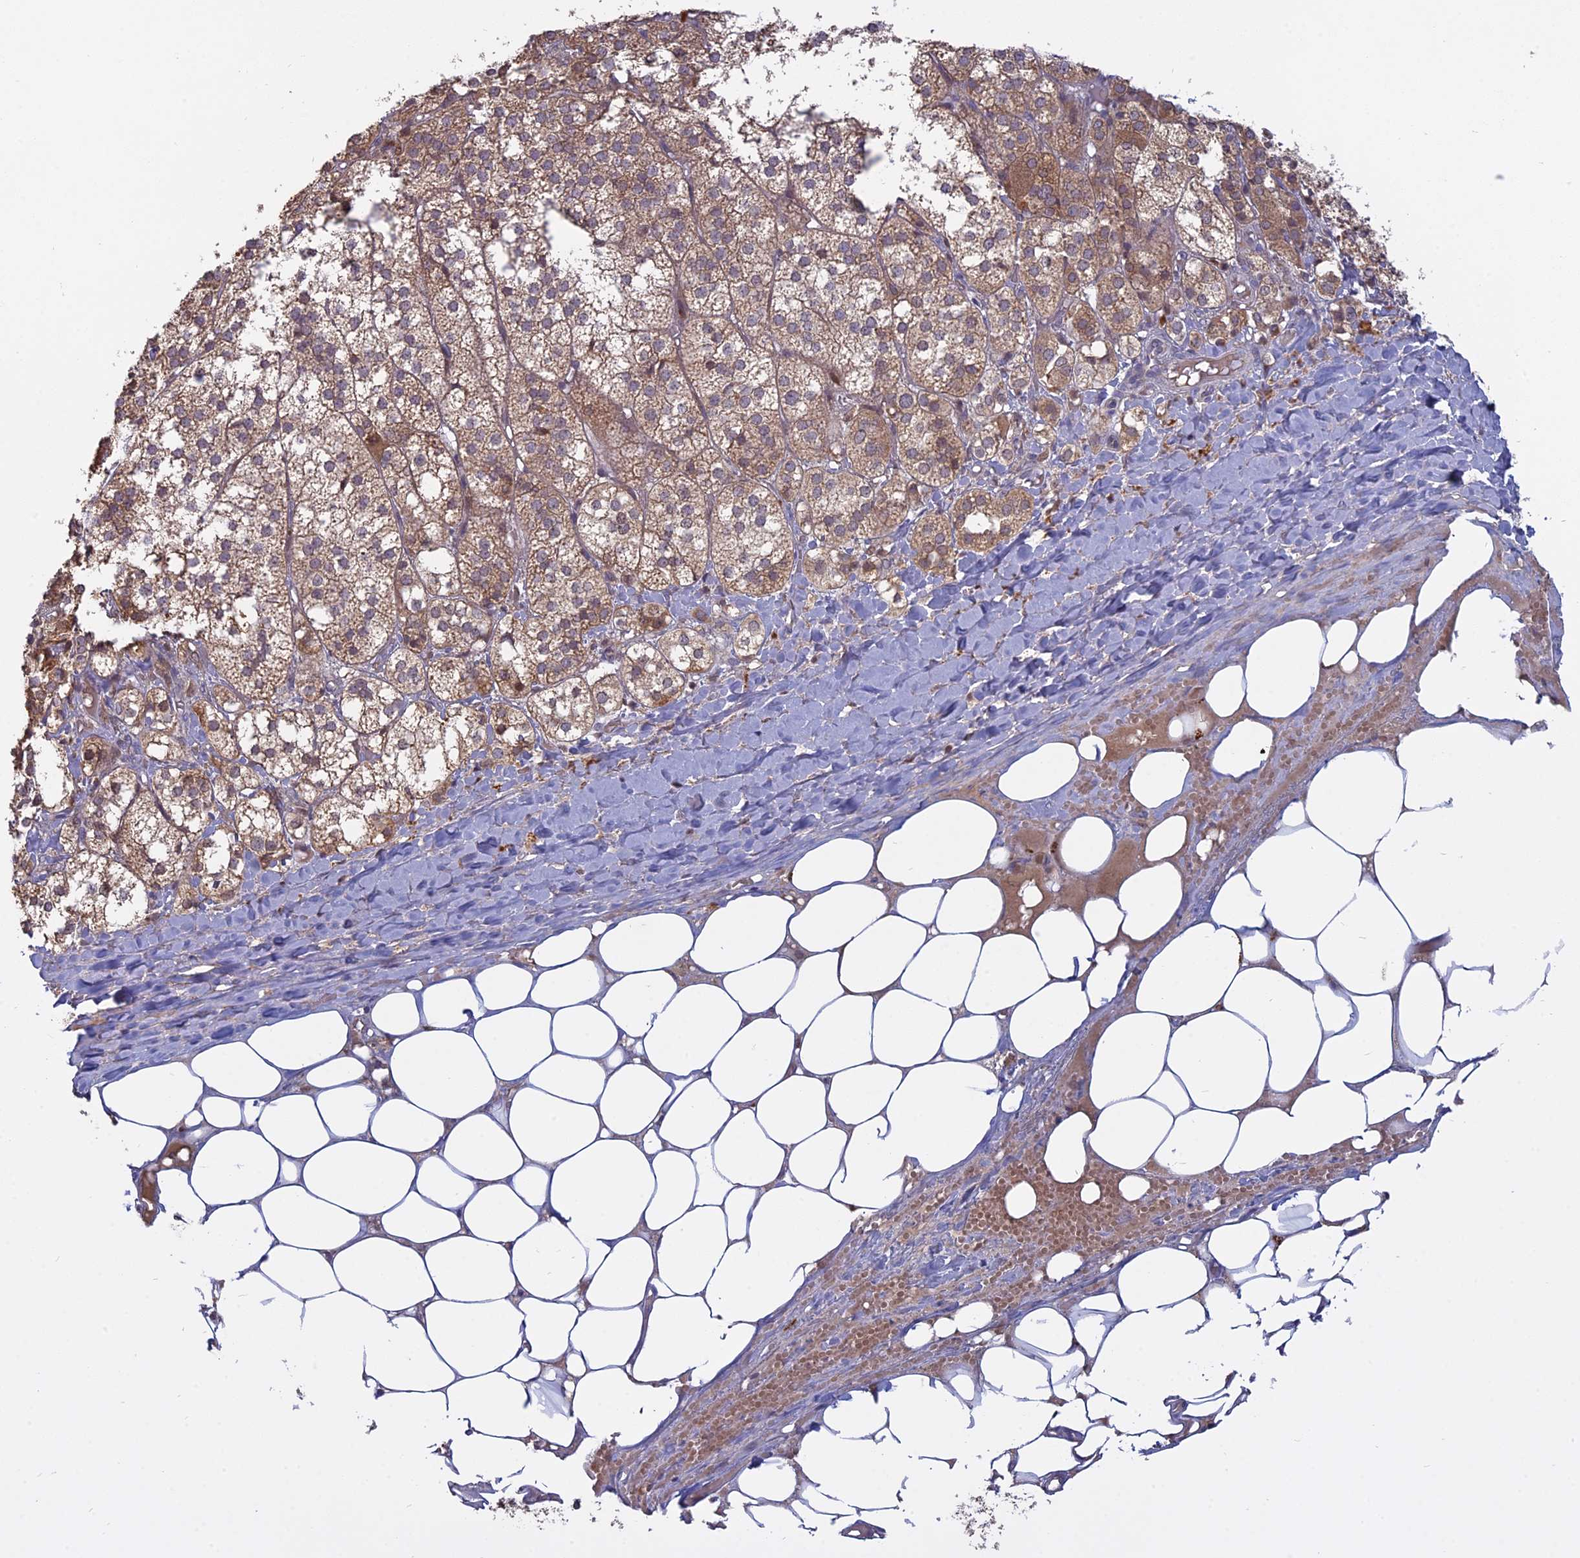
{"staining": {"intensity": "moderate", "quantity": ">75%", "location": "cytoplasmic/membranous"}, "tissue": "adrenal gland", "cell_type": "Glandular cells", "image_type": "normal", "snomed": [{"axis": "morphology", "description": "Normal tissue, NOS"}, {"axis": "topography", "description": "Adrenal gland"}], "caption": "Protein staining of benign adrenal gland shows moderate cytoplasmic/membranous staining in approximately >75% of glandular cells. The protein is stained brown, and the nuclei are stained in blue (DAB (3,3'-diaminobenzidine) IHC with brightfield microscopy, high magnification).", "gene": "TMEM208", "patient": {"sex": "female", "age": 61}}